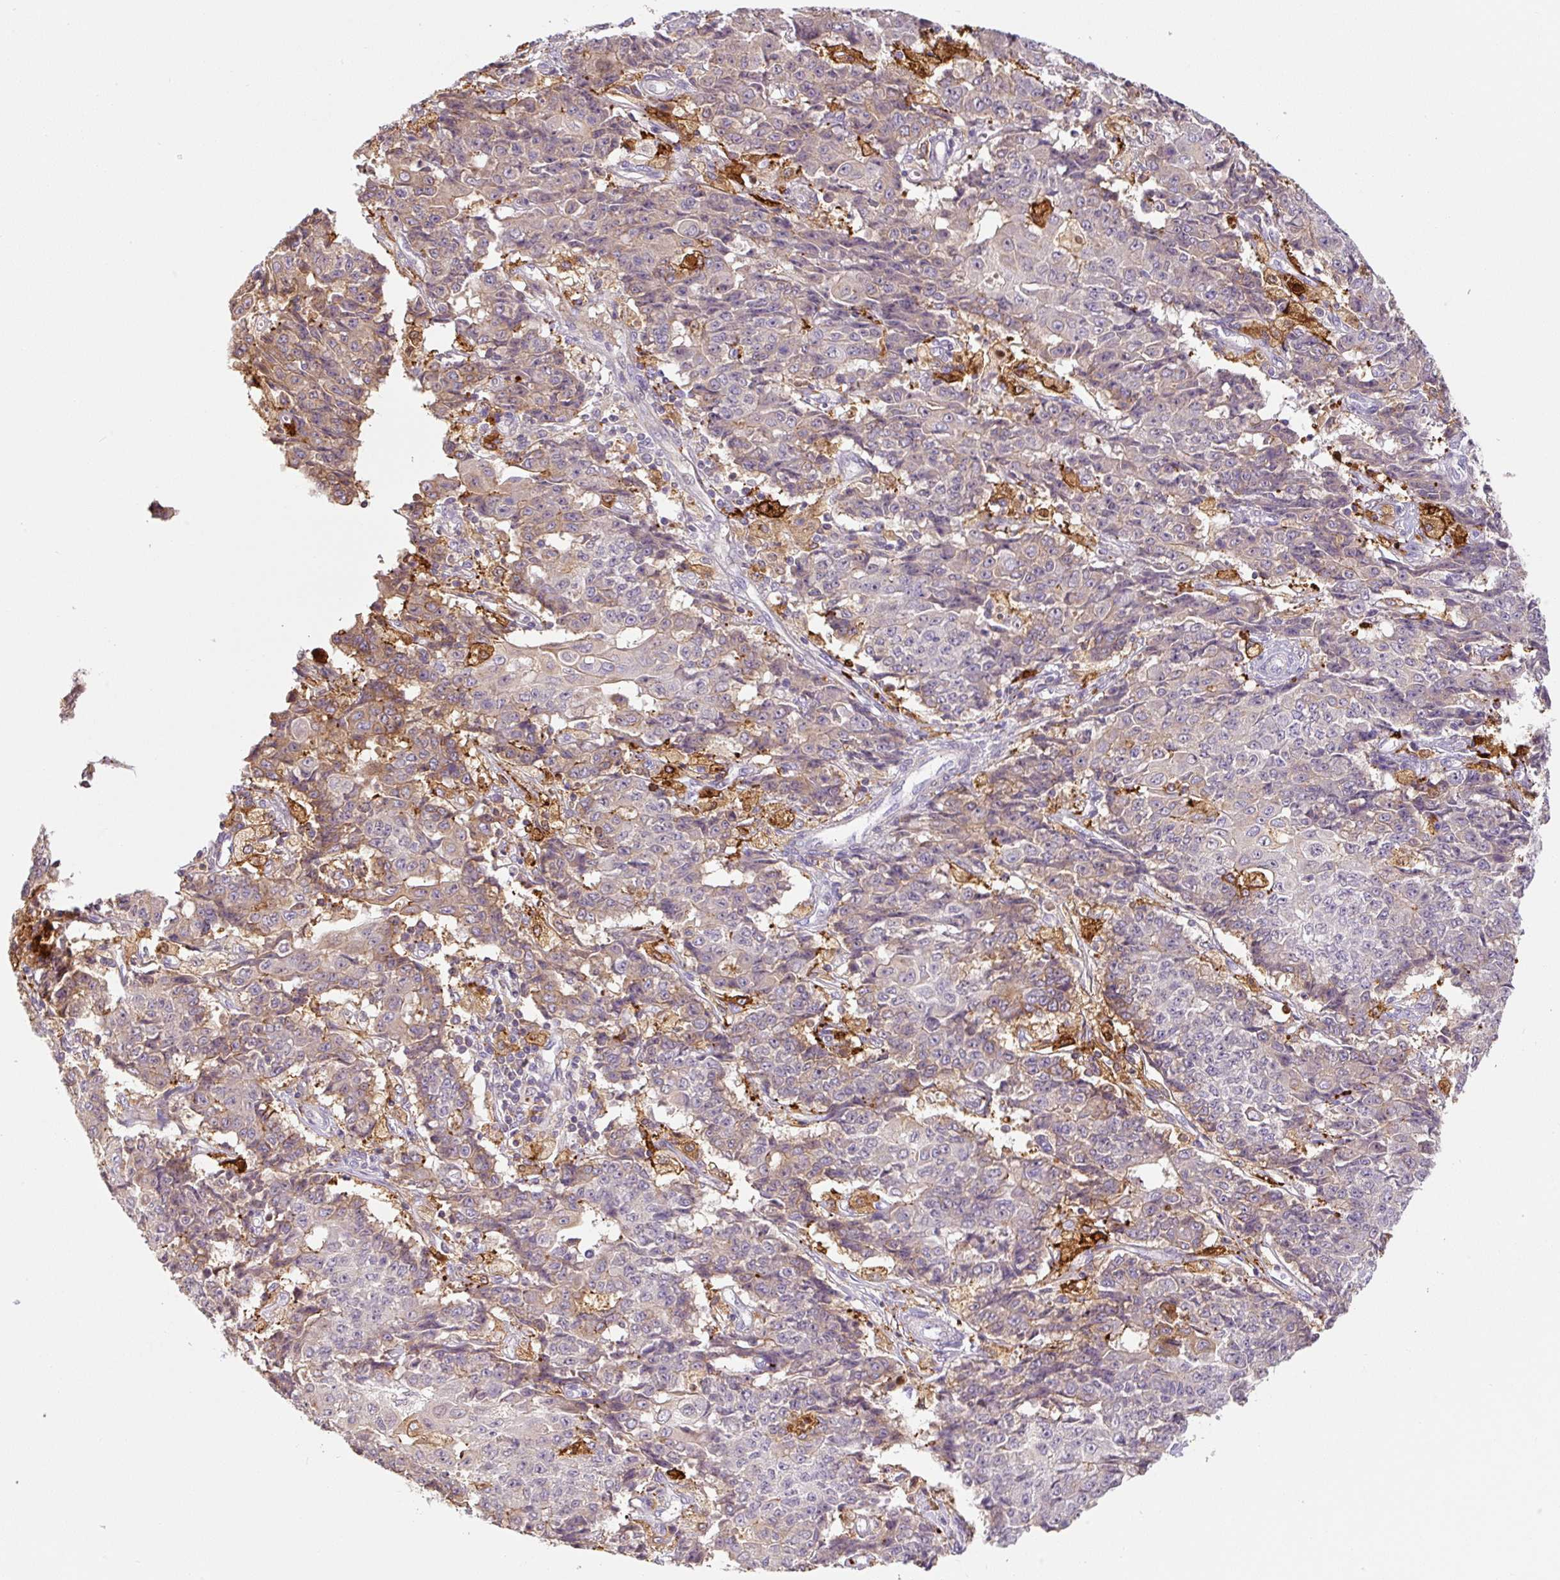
{"staining": {"intensity": "weak", "quantity": "25%-75%", "location": "cytoplasmic/membranous"}, "tissue": "ovarian cancer", "cell_type": "Tumor cells", "image_type": "cancer", "snomed": [{"axis": "morphology", "description": "Carcinoma, endometroid"}, {"axis": "topography", "description": "Ovary"}], "caption": "Tumor cells show low levels of weak cytoplasmic/membranous expression in about 25%-75% of cells in ovarian cancer (endometroid carcinoma). The staining was performed using DAB (3,3'-diaminobenzidine), with brown indicating positive protein expression. Nuclei are stained blue with hematoxylin.", "gene": "FUT10", "patient": {"sex": "female", "age": 42}}